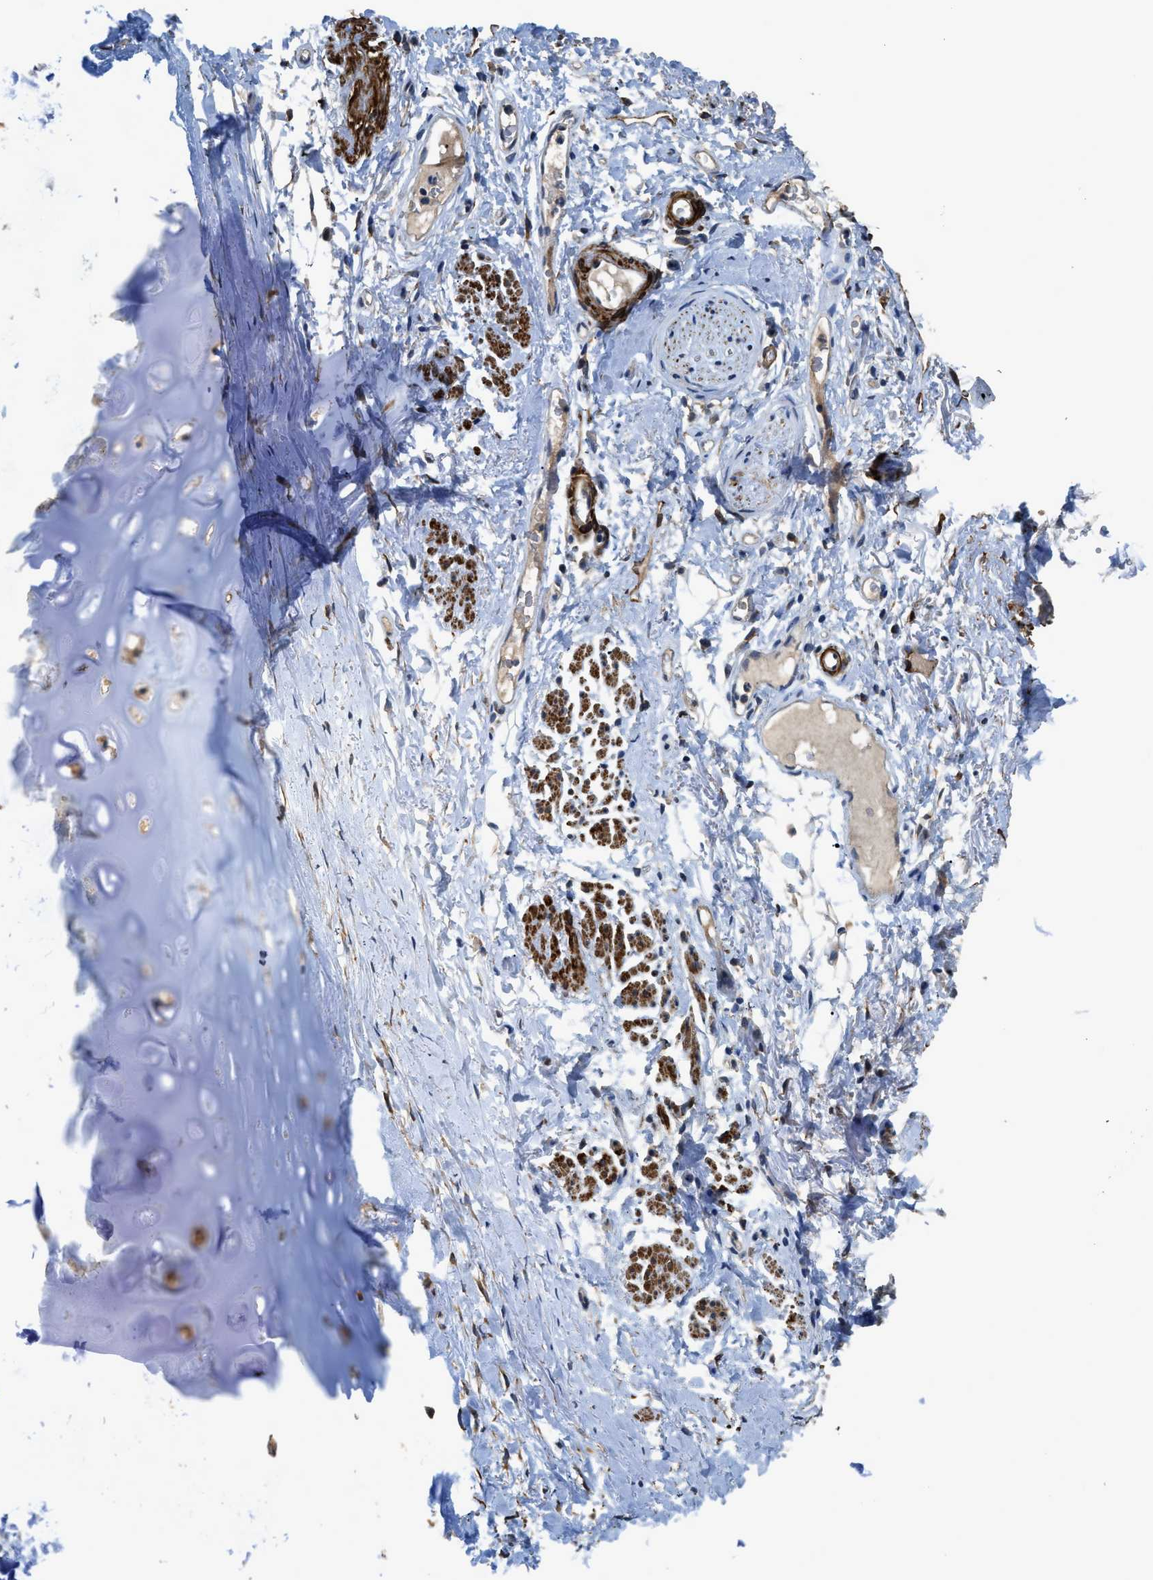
{"staining": {"intensity": "moderate", "quantity": ">75%", "location": "cytoplasmic/membranous"}, "tissue": "adipose tissue", "cell_type": "Adipocytes", "image_type": "normal", "snomed": [{"axis": "morphology", "description": "Normal tissue, NOS"}, {"axis": "topography", "description": "Cartilage tissue"}, {"axis": "topography", "description": "Bronchus"}], "caption": "Adipocytes display medium levels of moderate cytoplasmic/membranous positivity in about >75% of cells in benign adipose tissue.", "gene": "SYNM", "patient": {"sex": "female", "age": 73}}